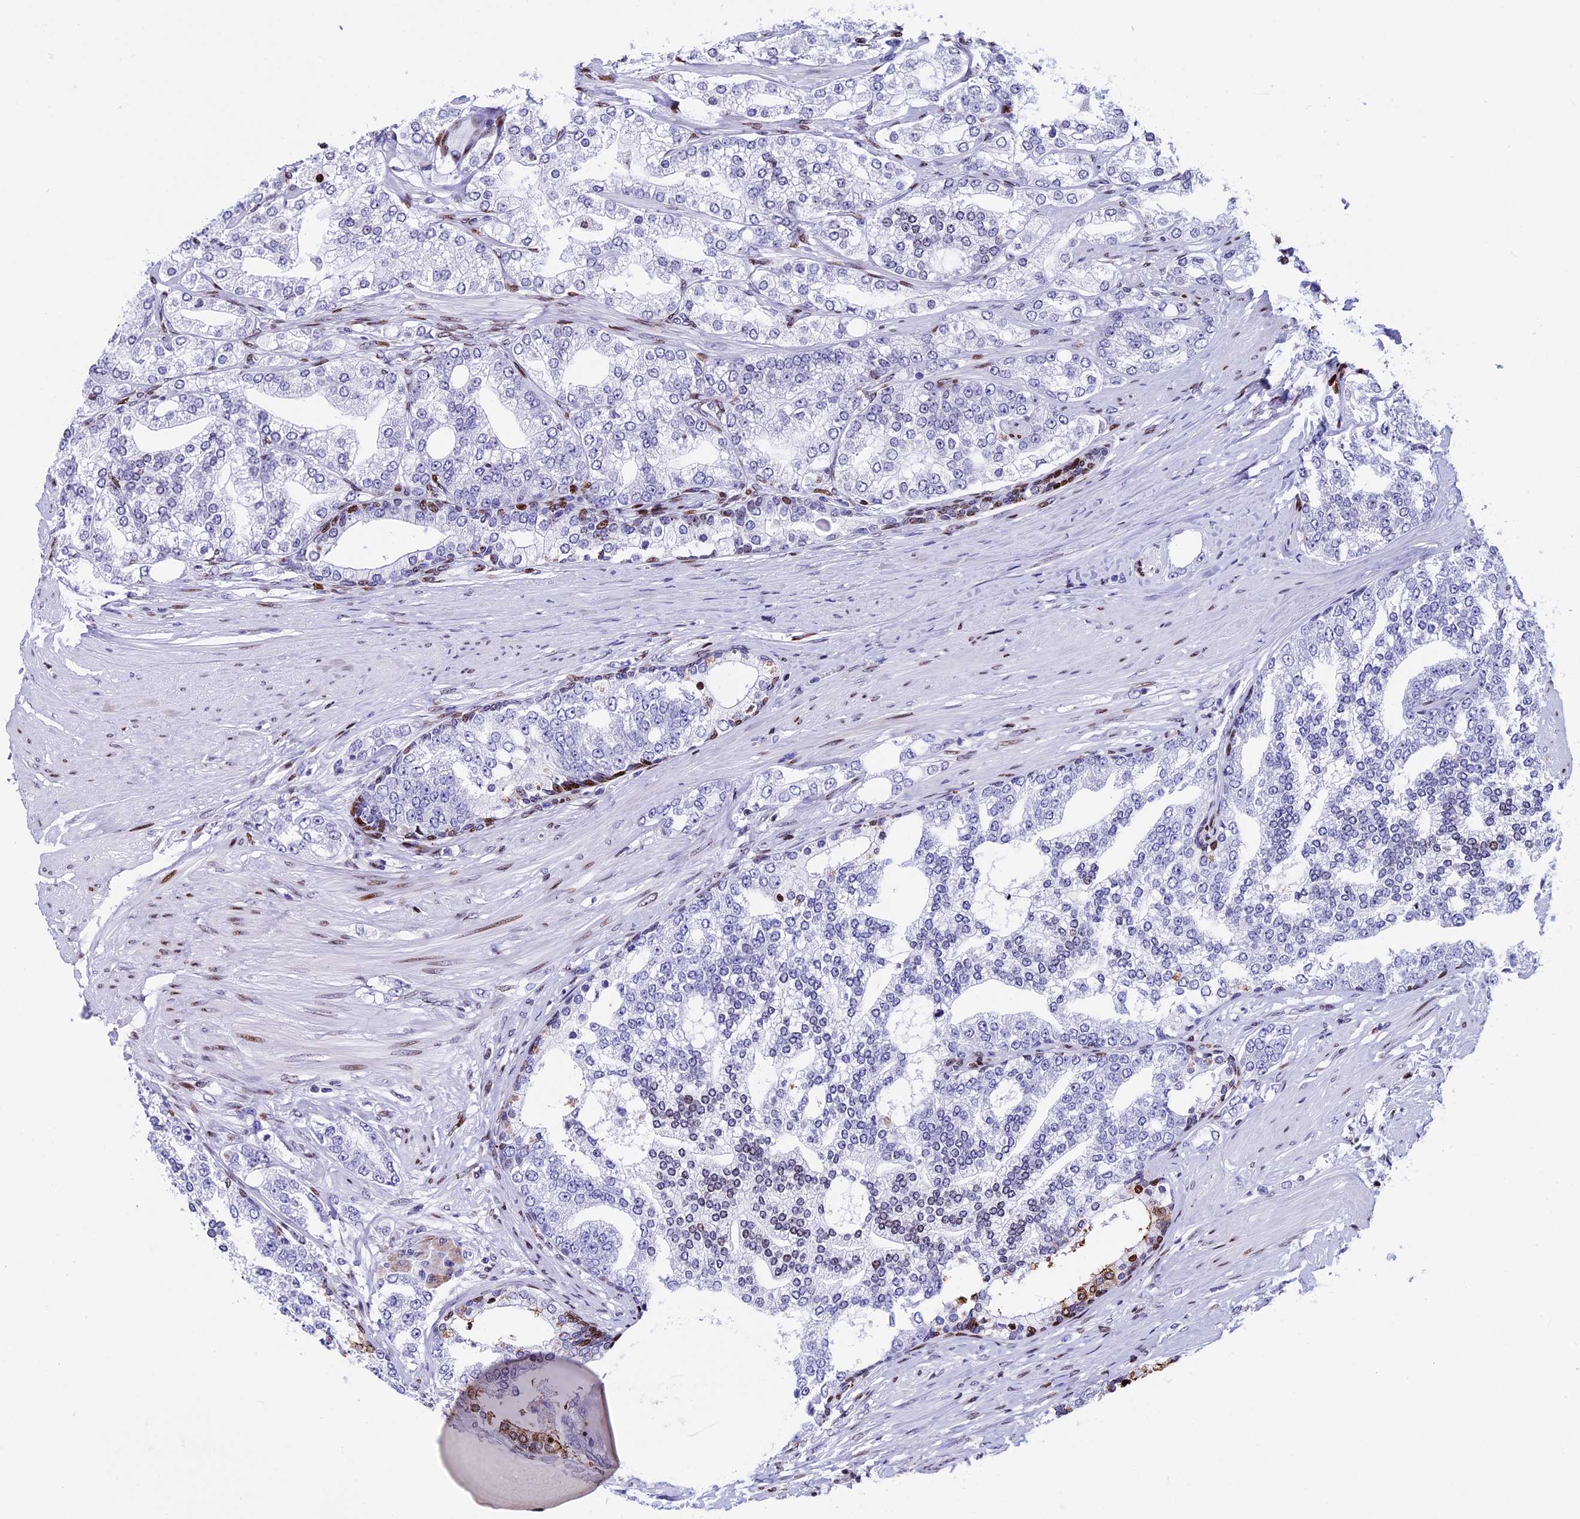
{"staining": {"intensity": "weak", "quantity": "<25%", "location": "nuclear"}, "tissue": "prostate cancer", "cell_type": "Tumor cells", "image_type": "cancer", "snomed": [{"axis": "morphology", "description": "Adenocarcinoma, High grade"}, {"axis": "topography", "description": "Prostate"}], "caption": "High magnification brightfield microscopy of adenocarcinoma (high-grade) (prostate) stained with DAB (brown) and counterstained with hematoxylin (blue): tumor cells show no significant positivity.", "gene": "BTBD3", "patient": {"sex": "male", "age": 64}}